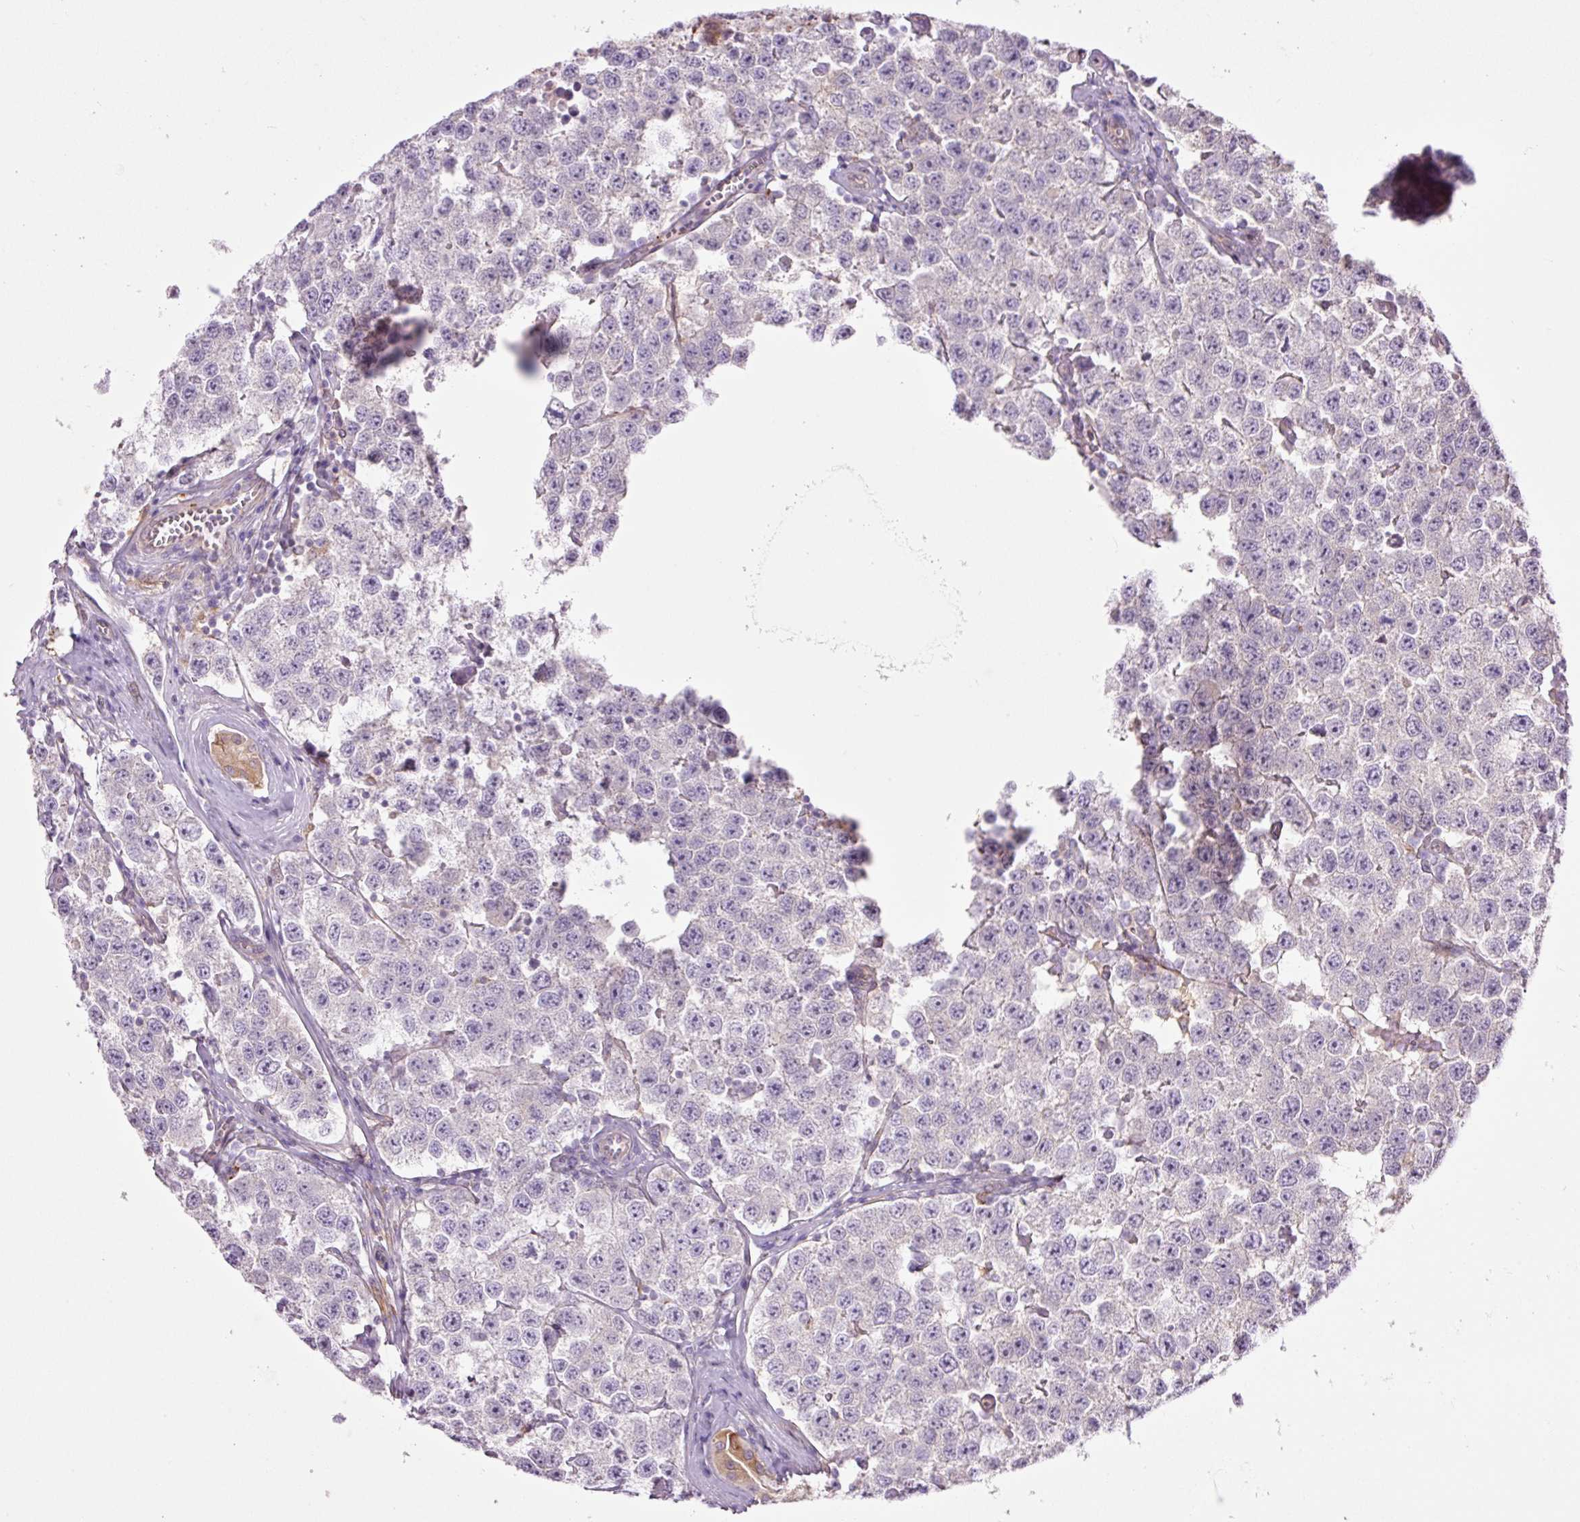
{"staining": {"intensity": "negative", "quantity": "none", "location": "none"}, "tissue": "testis cancer", "cell_type": "Tumor cells", "image_type": "cancer", "snomed": [{"axis": "morphology", "description": "Seminoma, NOS"}, {"axis": "topography", "description": "Testis"}], "caption": "Micrograph shows no protein positivity in tumor cells of testis cancer tissue. (Brightfield microscopy of DAB immunohistochemistry (IHC) at high magnification).", "gene": "SH2D6", "patient": {"sex": "male", "age": 34}}